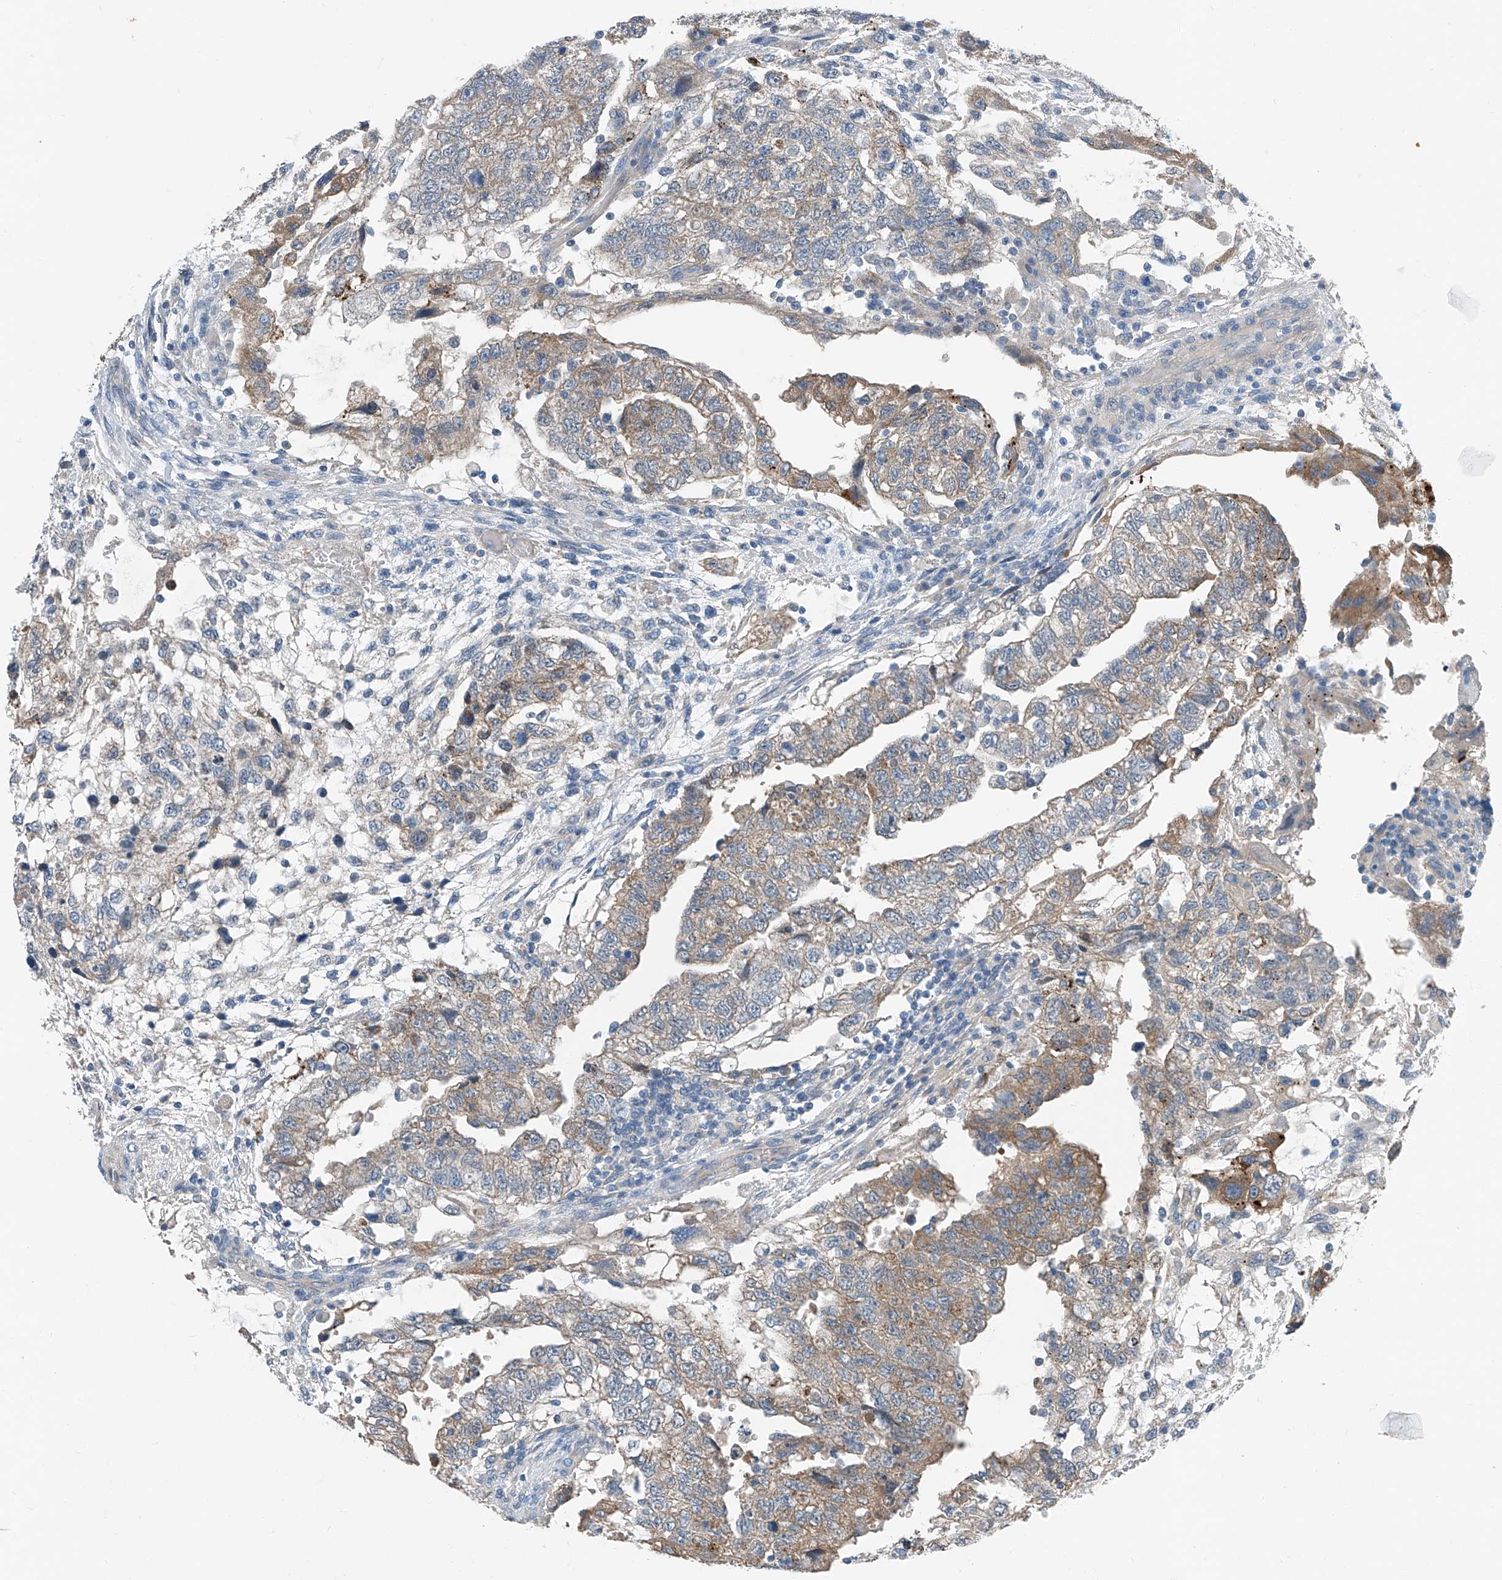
{"staining": {"intensity": "weak", "quantity": ">75%", "location": "cytoplasmic/membranous"}, "tissue": "testis cancer", "cell_type": "Tumor cells", "image_type": "cancer", "snomed": [{"axis": "morphology", "description": "Carcinoma, Embryonal, NOS"}, {"axis": "topography", "description": "Testis"}], "caption": "About >75% of tumor cells in human testis embryonal carcinoma display weak cytoplasmic/membranous protein positivity as visualized by brown immunohistochemical staining.", "gene": "MDGA1", "patient": {"sex": "male", "age": 36}}